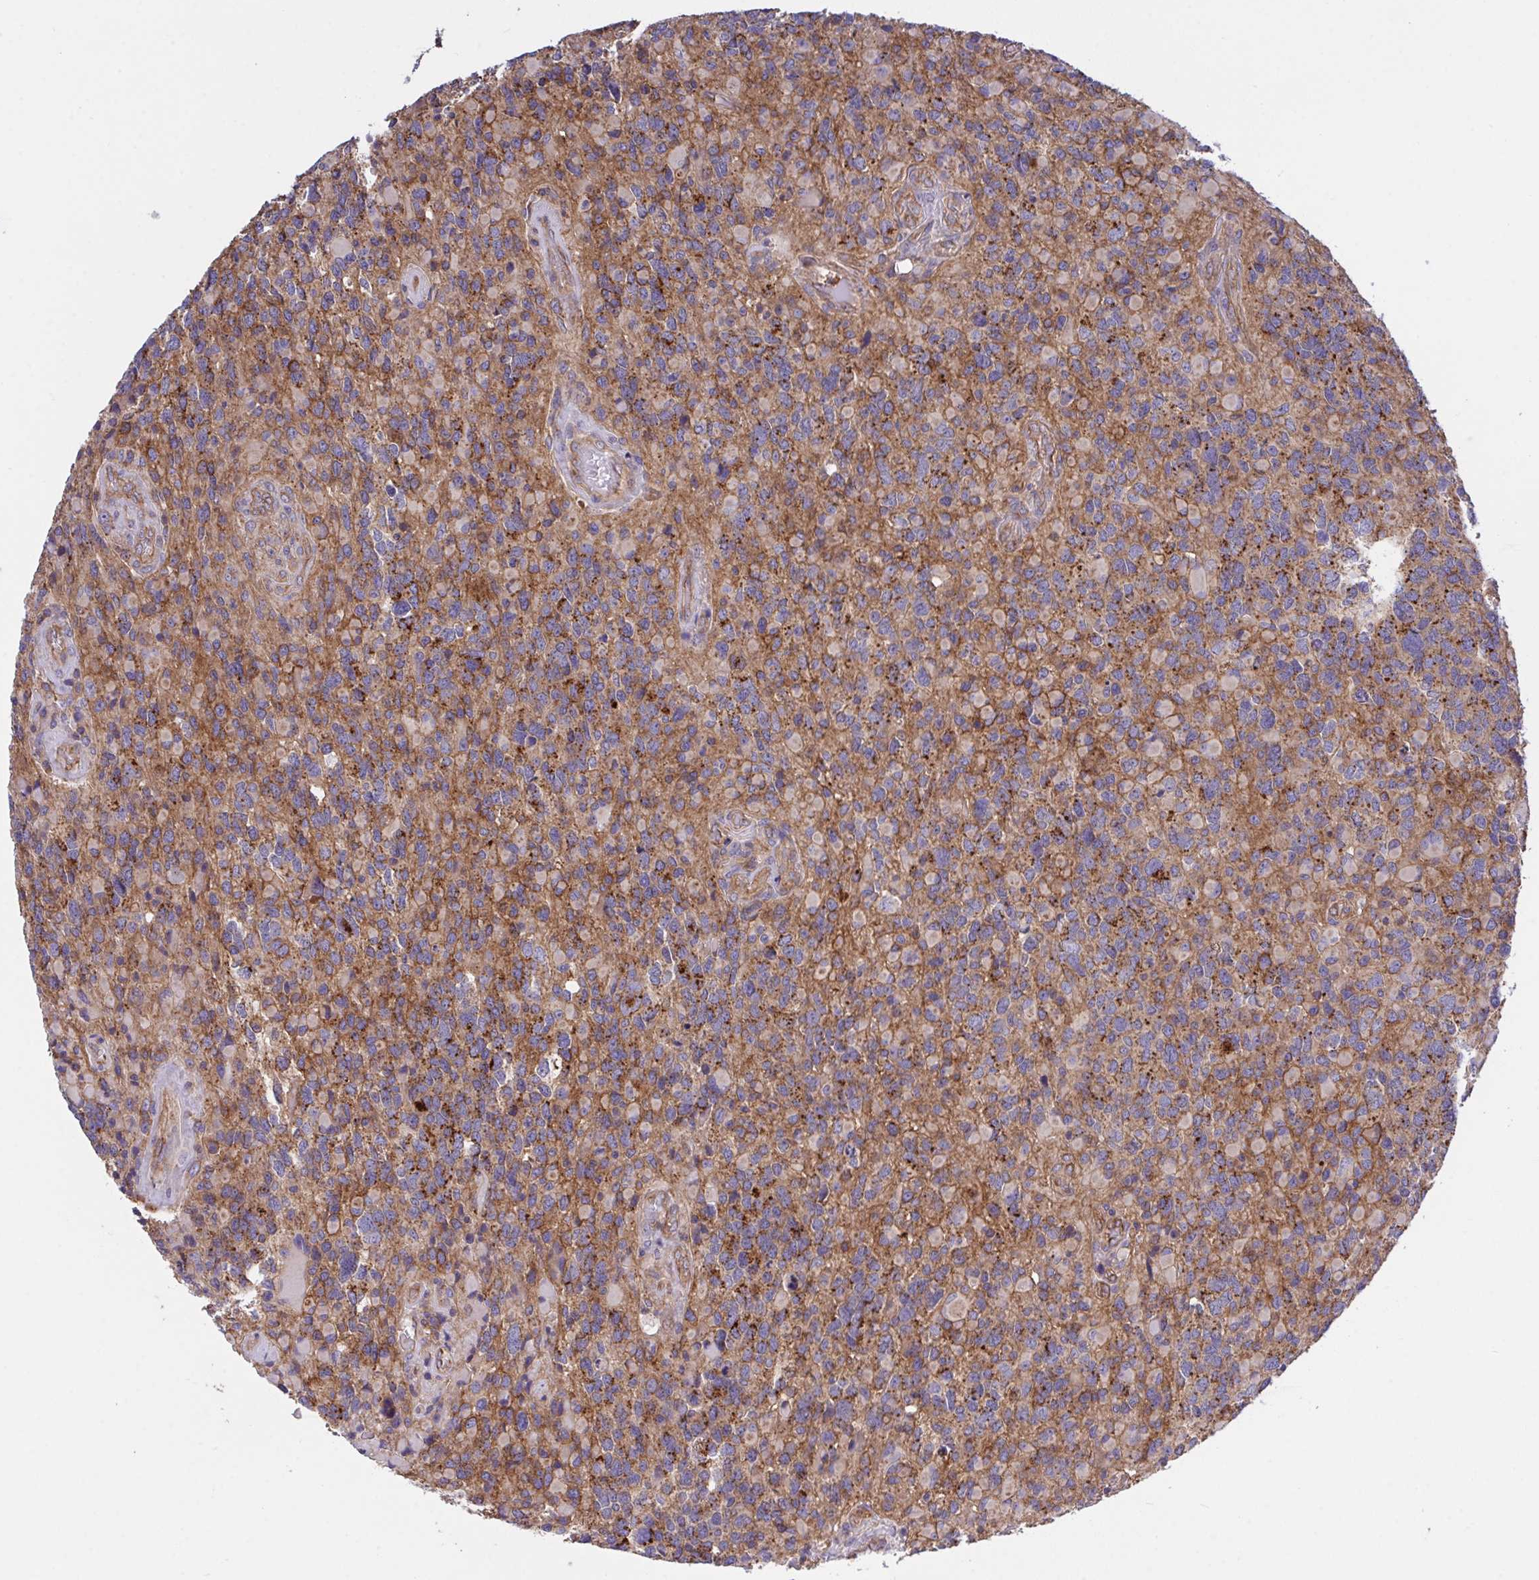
{"staining": {"intensity": "moderate", "quantity": "25%-75%", "location": "cytoplasmic/membranous"}, "tissue": "glioma", "cell_type": "Tumor cells", "image_type": "cancer", "snomed": [{"axis": "morphology", "description": "Glioma, malignant, High grade"}, {"axis": "topography", "description": "Brain"}], "caption": "This image displays glioma stained with immunohistochemistry (IHC) to label a protein in brown. The cytoplasmic/membranous of tumor cells show moderate positivity for the protein. Nuclei are counter-stained blue.", "gene": "C4orf36", "patient": {"sex": "female", "age": 40}}